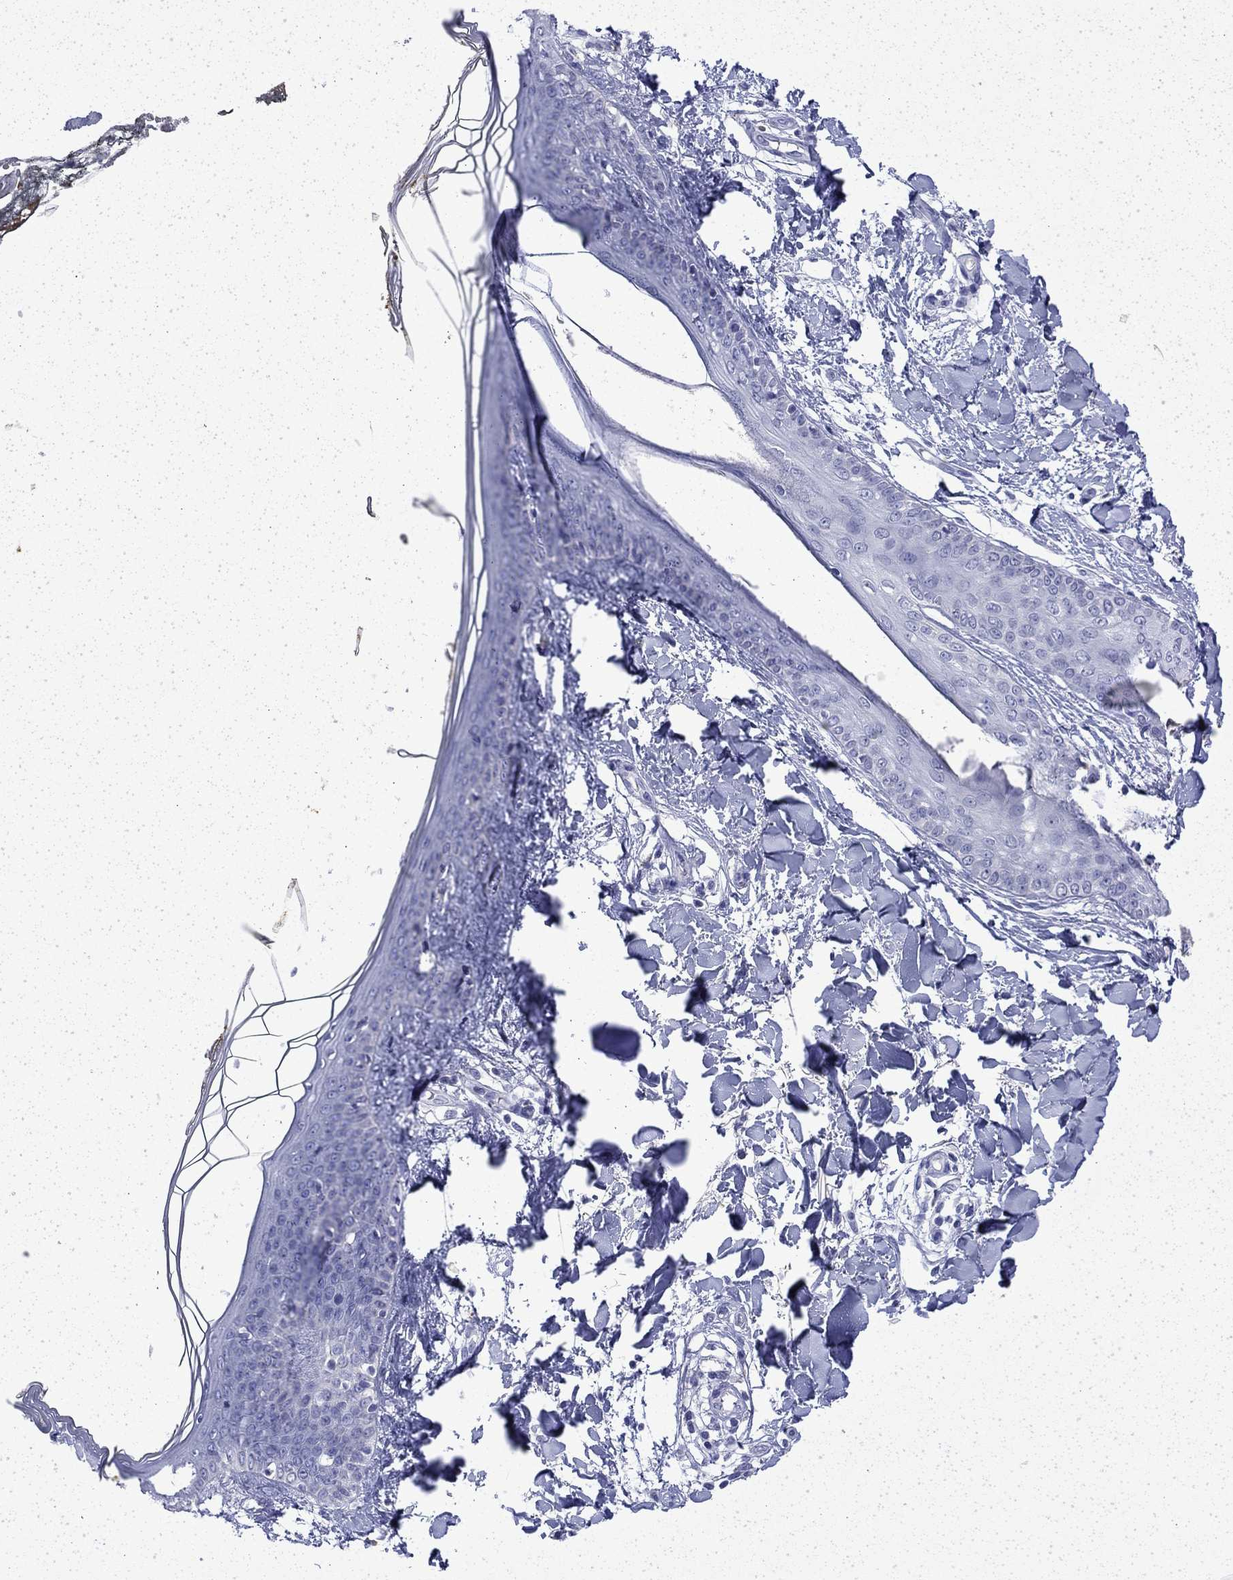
{"staining": {"intensity": "negative", "quantity": "none", "location": "none"}, "tissue": "skin", "cell_type": "Fibroblasts", "image_type": "normal", "snomed": [{"axis": "morphology", "description": "Normal tissue, NOS"}, {"axis": "topography", "description": "Skin"}], "caption": "This is an immunohistochemistry image of benign skin. There is no expression in fibroblasts.", "gene": "ENPP6", "patient": {"sex": "female", "age": 34}}